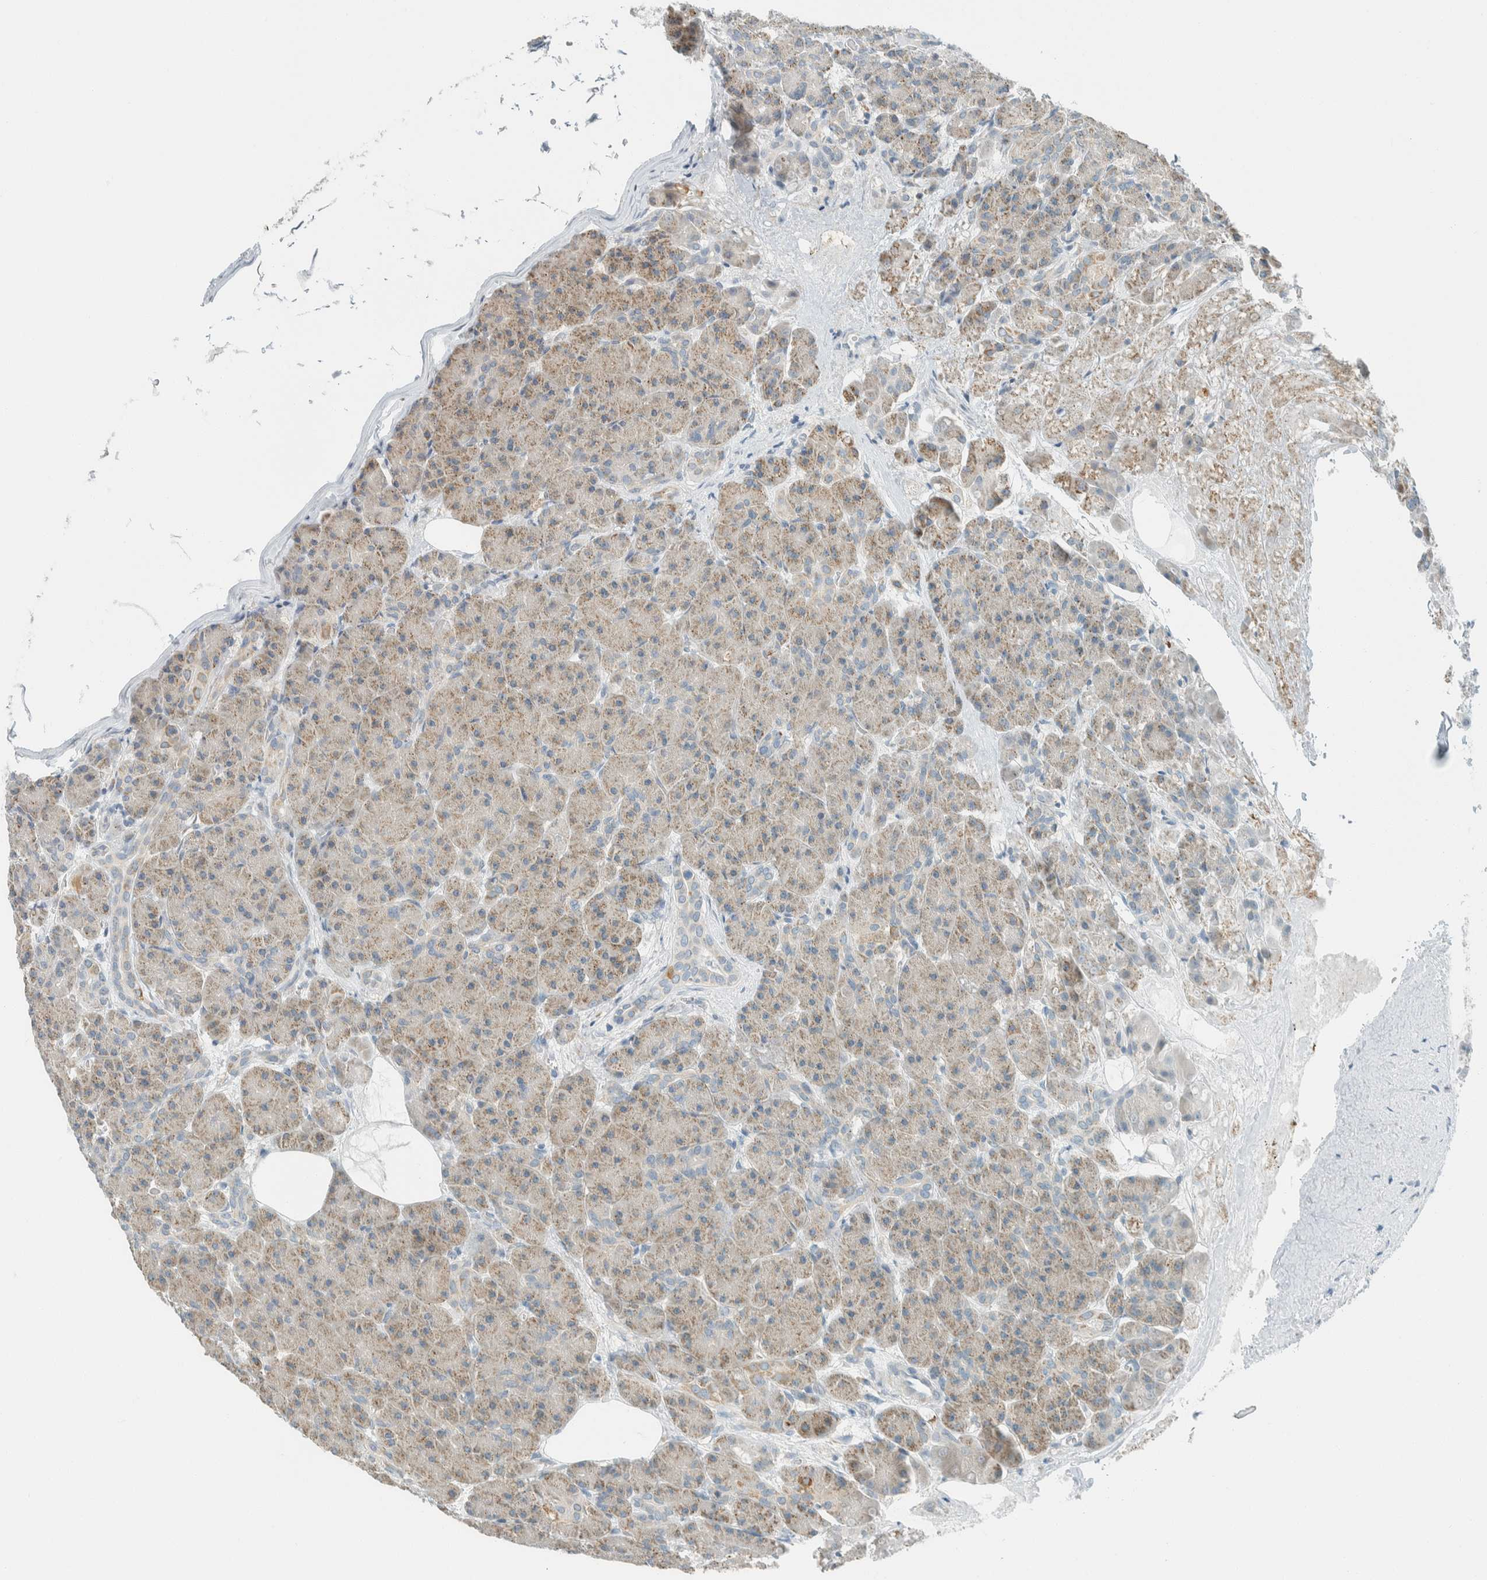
{"staining": {"intensity": "weak", "quantity": "25%-75%", "location": "cytoplasmic/membranous"}, "tissue": "pancreas", "cell_type": "Exocrine glandular cells", "image_type": "normal", "snomed": [{"axis": "morphology", "description": "Normal tissue, NOS"}, {"axis": "topography", "description": "Pancreas"}], "caption": "A low amount of weak cytoplasmic/membranous positivity is present in approximately 25%-75% of exocrine glandular cells in benign pancreas.", "gene": "AARSD1", "patient": {"sex": "male", "age": 63}}